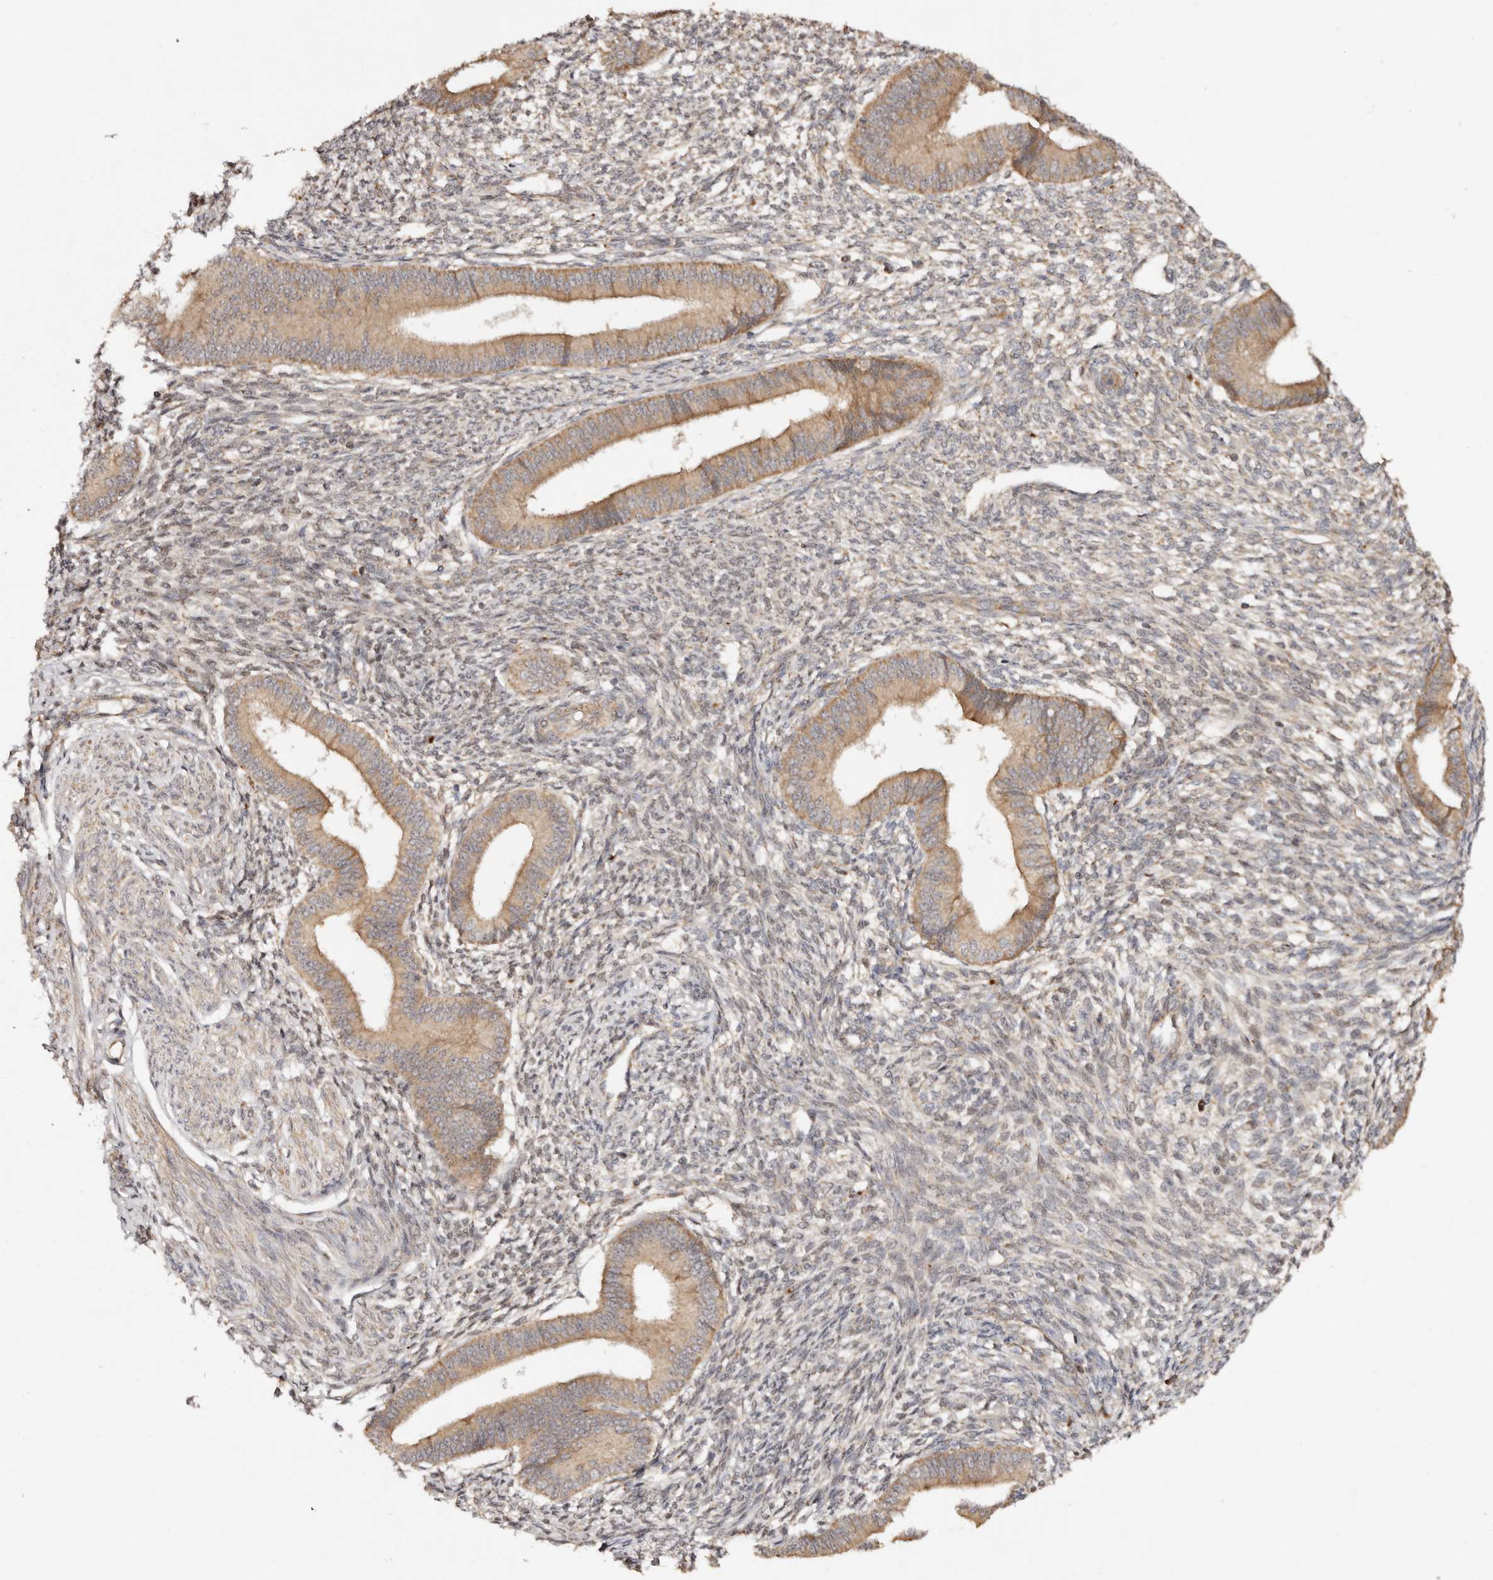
{"staining": {"intensity": "weak", "quantity": "25%-75%", "location": "cytoplasmic/membranous"}, "tissue": "endometrium", "cell_type": "Cells in endometrial stroma", "image_type": "normal", "snomed": [{"axis": "morphology", "description": "Normal tissue, NOS"}, {"axis": "topography", "description": "Endometrium"}], "caption": "Protein expression analysis of benign endometrium shows weak cytoplasmic/membranous positivity in approximately 25%-75% of cells in endometrial stroma. (DAB (3,3'-diaminobenzidine) IHC with brightfield microscopy, high magnification).", "gene": "DENND11", "patient": {"sex": "female", "age": 46}}